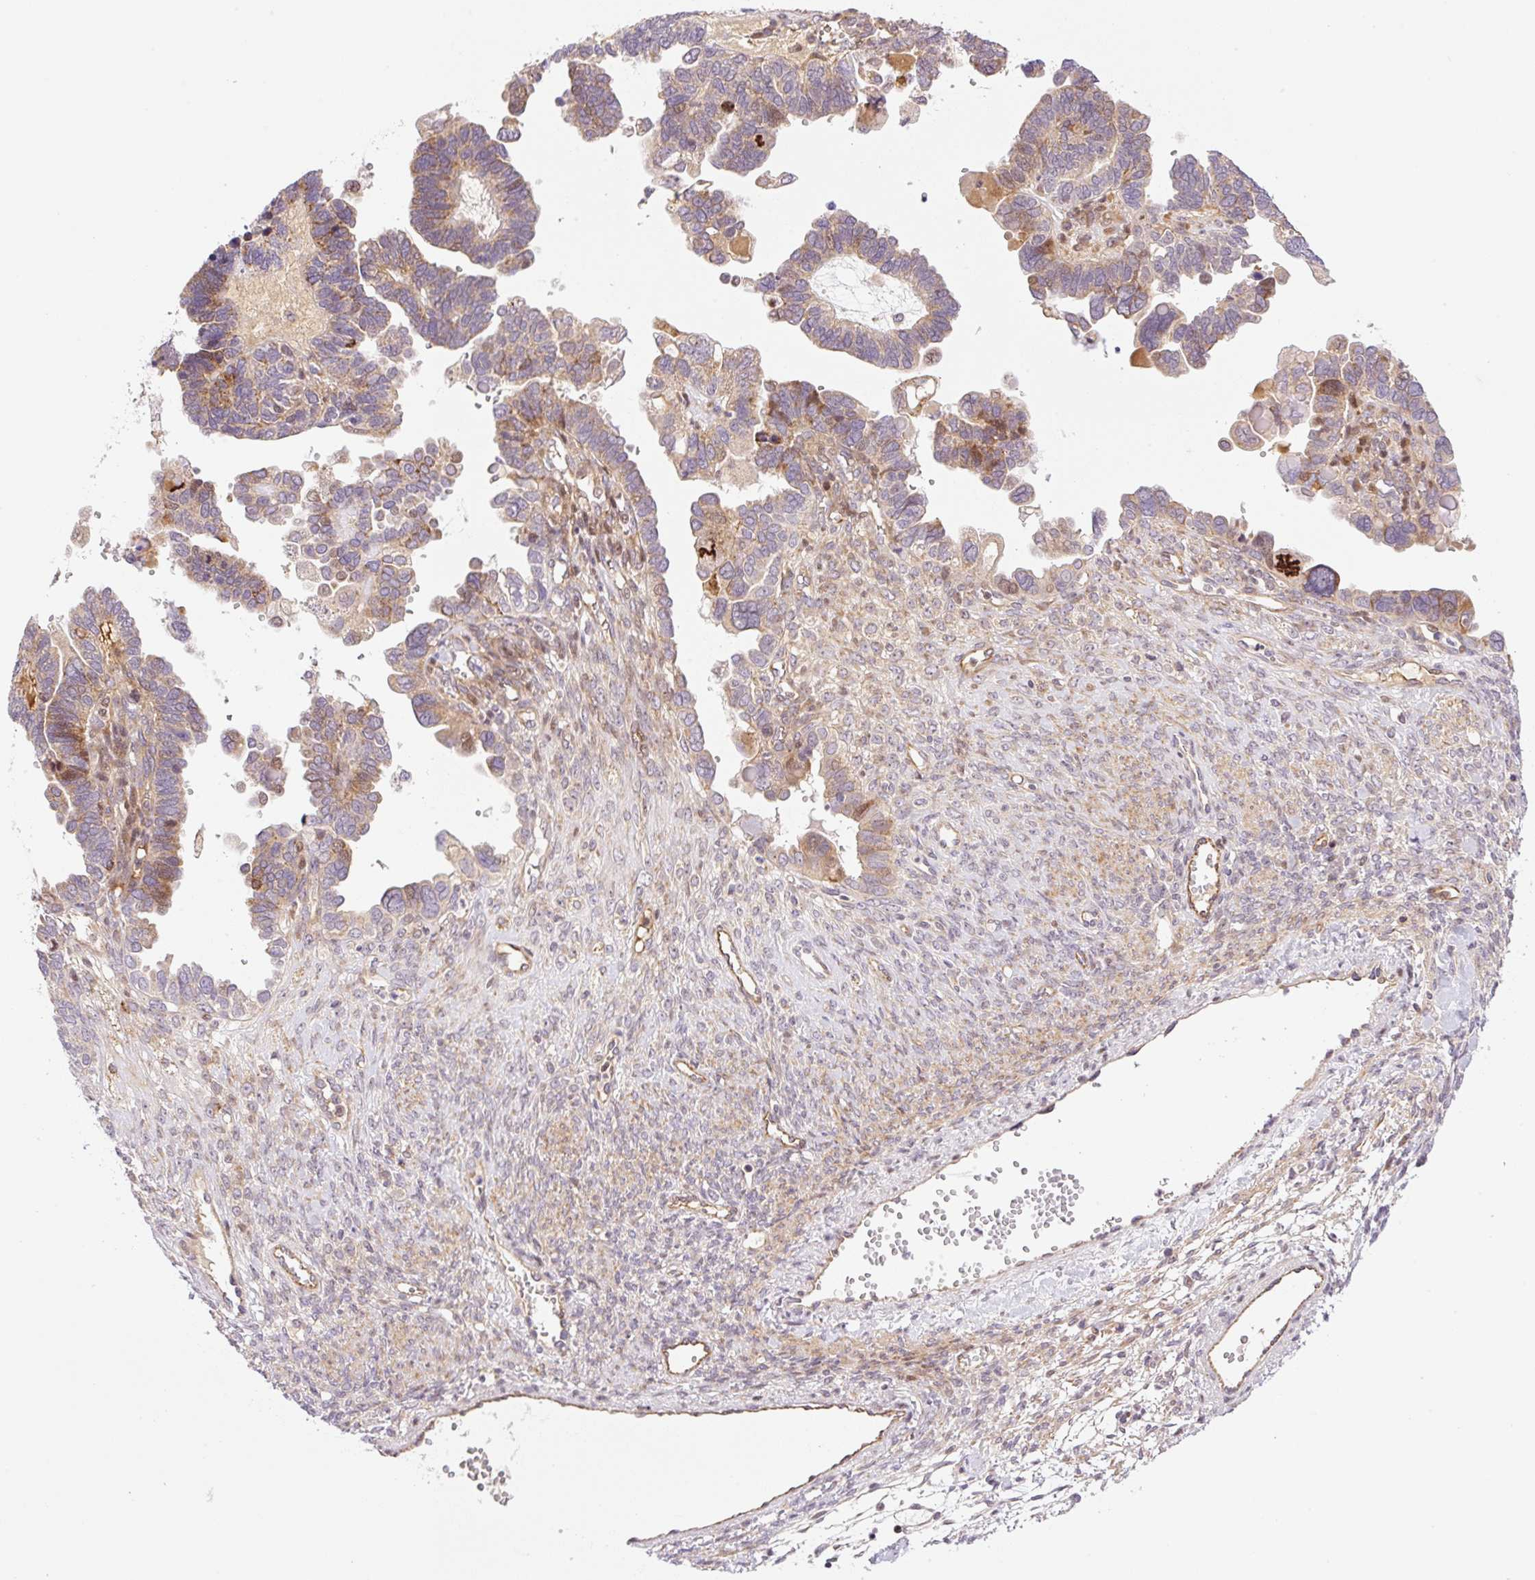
{"staining": {"intensity": "moderate", "quantity": "<25%", "location": "cytoplasmic/membranous"}, "tissue": "ovarian cancer", "cell_type": "Tumor cells", "image_type": "cancer", "snomed": [{"axis": "morphology", "description": "Cystadenocarcinoma, serous, NOS"}, {"axis": "topography", "description": "Ovary"}], "caption": "This photomicrograph demonstrates immunohistochemistry staining of serous cystadenocarcinoma (ovarian), with low moderate cytoplasmic/membranous staining in about <25% of tumor cells.", "gene": "ZNF394", "patient": {"sex": "female", "age": 51}}